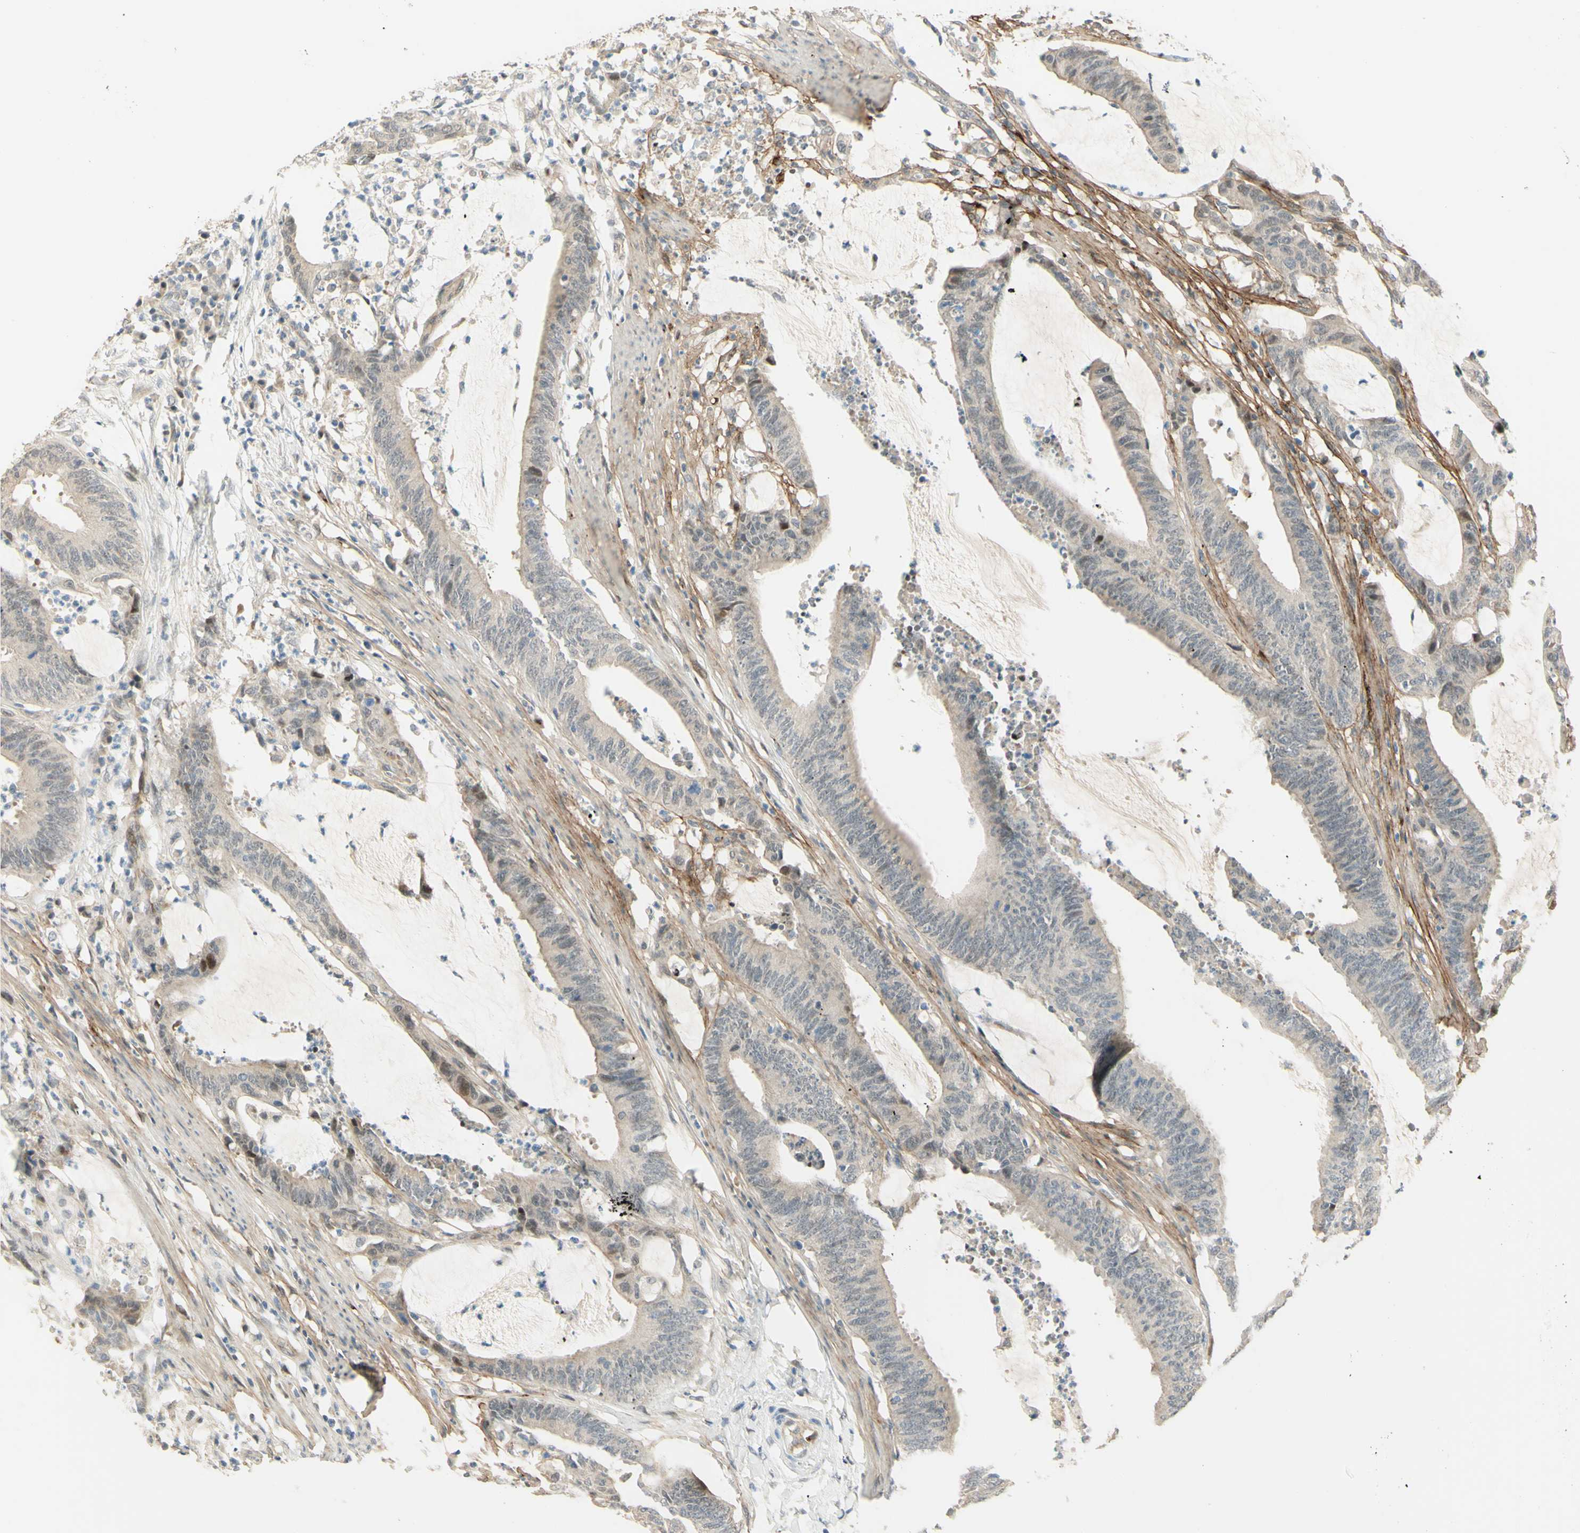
{"staining": {"intensity": "weak", "quantity": "25%-75%", "location": "cytoplasmic/membranous,nuclear"}, "tissue": "colorectal cancer", "cell_type": "Tumor cells", "image_type": "cancer", "snomed": [{"axis": "morphology", "description": "Adenocarcinoma, NOS"}, {"axis": "topography", "description": "Rectum"}], "caption": "Colorectal adenocarcinoma stained for a protein reveals weak cytoplasmic/membranous and nuclear positivity in tumor cells. (Stains: DAB (3,3'-diaminobenzidine) in brown, nuclei in blue, Microscopy: brightfield microscopy at high magnification).", "gene": "ANGPT2", "patient": {"sex": "female", "age": 66}}